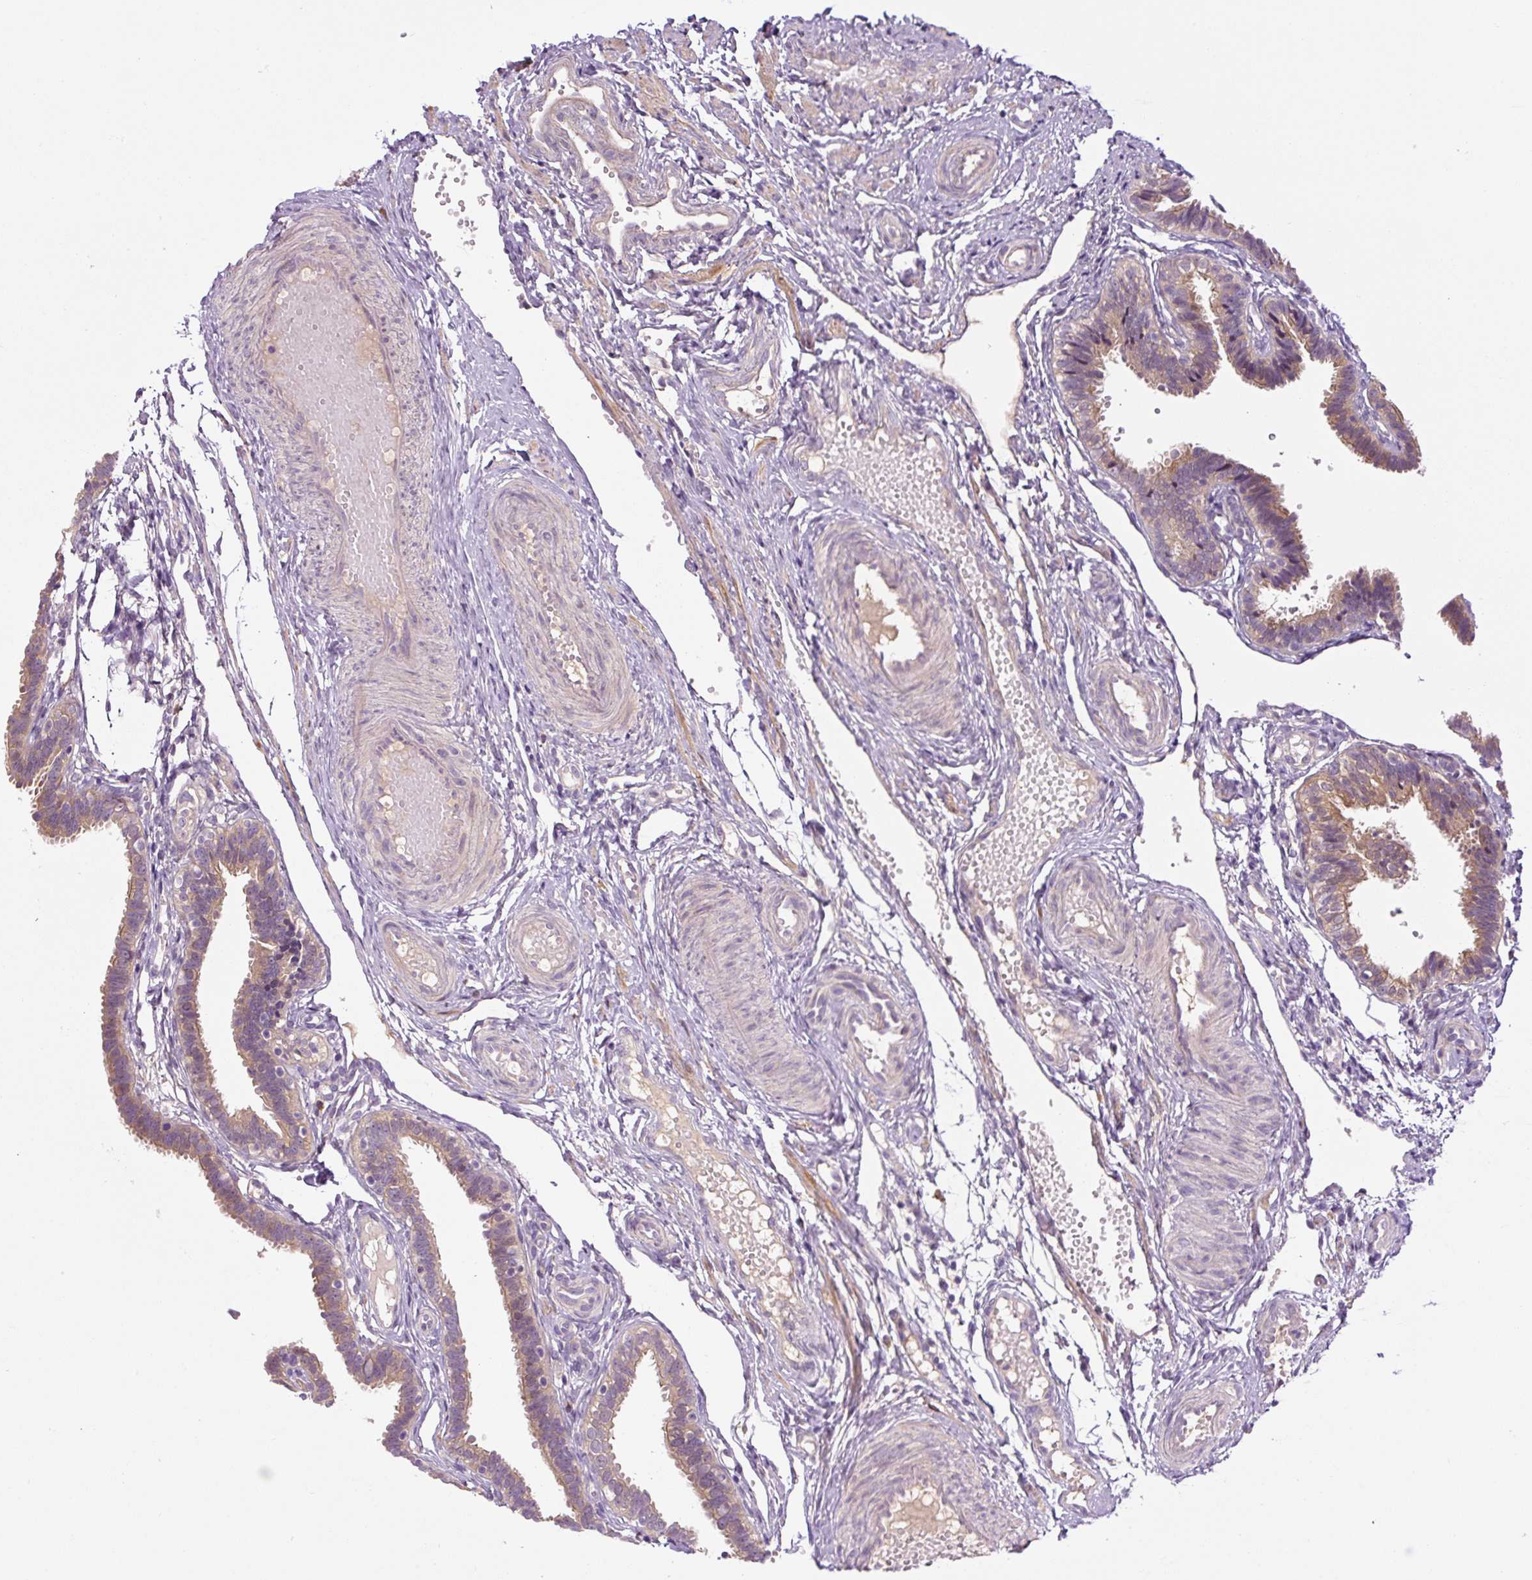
{"staining": {"intensity": "moderate", "quantity": ">75%", "location": "cytoplasmic/membranous"}, "tissue": "fallopian tube", "cell_type": "Glandular cells", "image_type": "normal", "snomed": [{"axis": "morphology", "description": "Normal tissue, NOS"}, {"axis": "topography", "description": "Fallopian tube"}], "caption": "IHC (DAB (3,3'-diaminobenzidine)) staining of normal human fallopian tube exhibits moderate cytoplasmic/membranous protein expression in about >75% of glandular cells. (DAB IHC with brightfield microscopy, high magnification).", "gene": "PRKAA2", "patient": {"sex": "female", "age": 37}}